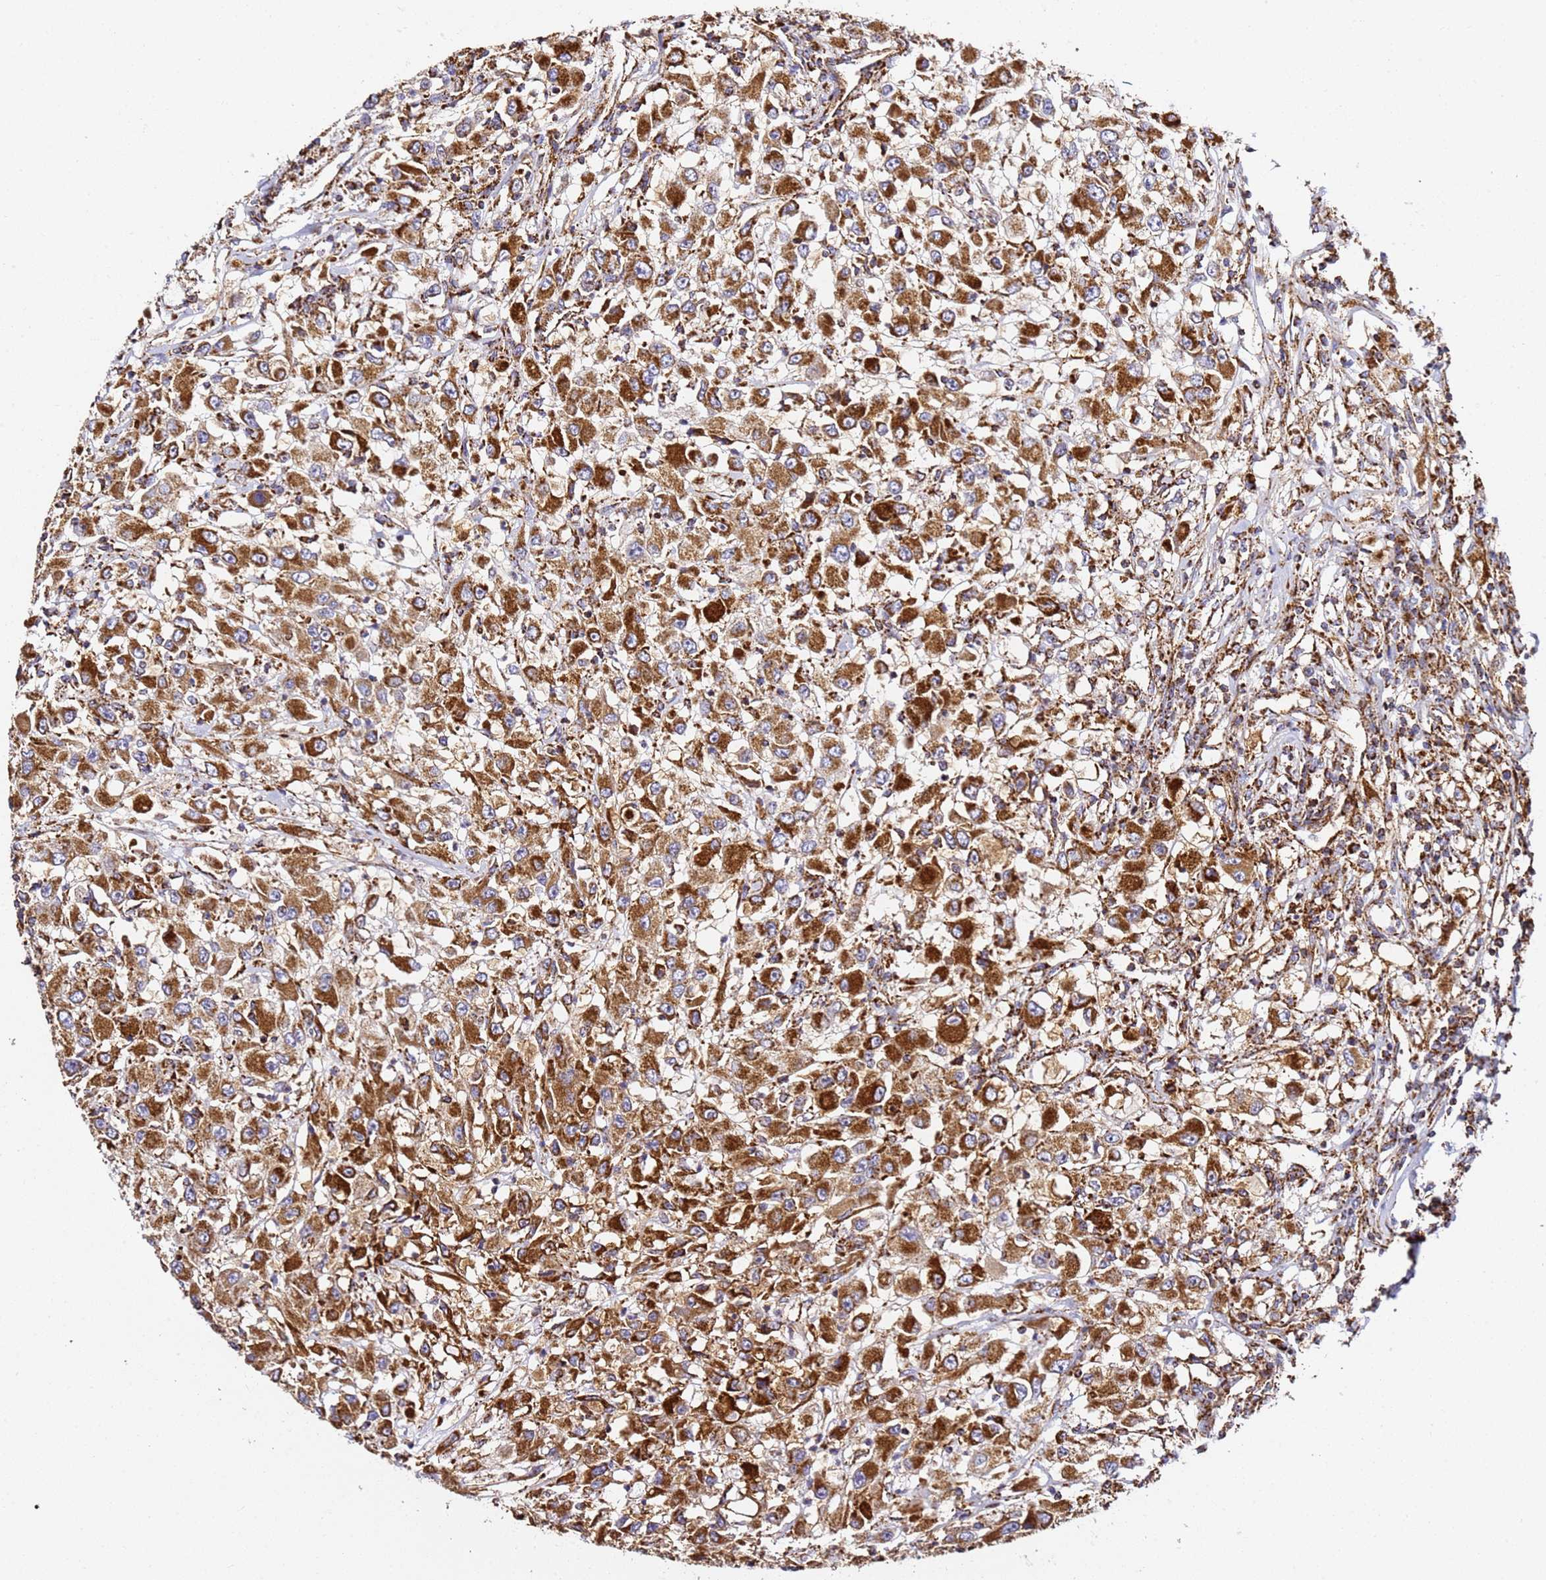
{"staining": {"intensity": "strong", "quantity": ">75%", "location": "cytoplasmic/membranous"}, "tissue": "renal cancer", "cell_type": "Tumor cells", "image_type": "cancer", "snomed": [{"axis": "morphology", "description": "Adenocarcinoma, NOS"}, {"axis": "topography", "description": "Kidney"}], "caption": "Immunohistochemistry histopathology image of neoplastic tissue: human renal cancer (adenocarcinoma) stained using immunohistochemistry (IHC) shows high levels of strong protein expression localized specifically in the cytoplasmic/membranous of tumor cells, appearing as a cytoplasmic/membranous brown color.", "gene": "NDUFA3", "patient": {"sex": "female", "age": 67}}